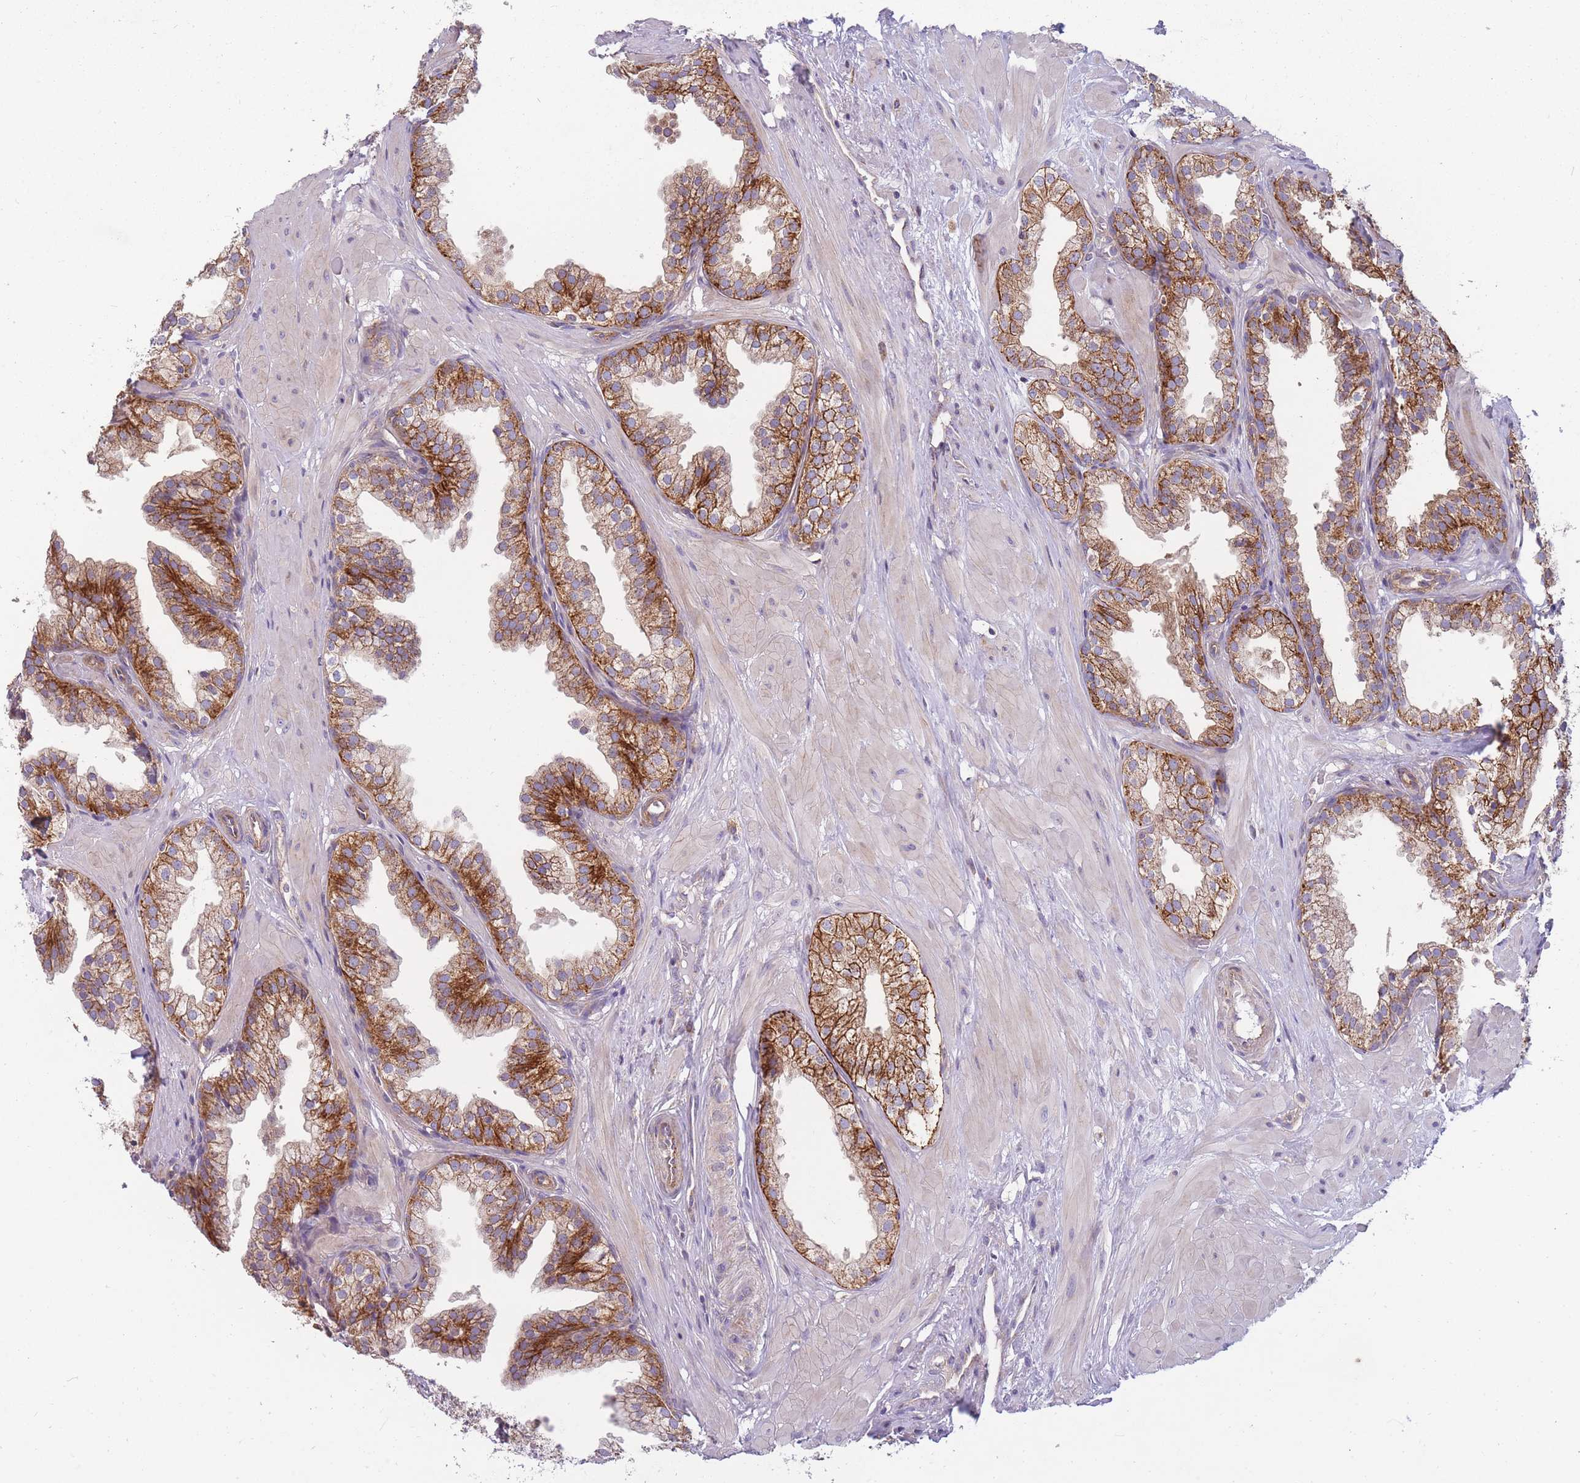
{"staining": {"intensity": "strong", "quantity": ">75%", "location": "cytoplasmic/membranous"}, "tissue": "prostate", "cell_type": "Glandular cells", "image_type": "normal", "snomed": [{"axis": "morphology", "description": "Normal tissue, NOS"}, {"axis": "topography", "description": "Prostate"}, {"axis": "topography", "description": "Peripheral nerve tissue"}], "caption": "Immunohistochemical staining of benign prostate exhibits strong cytoplasmic/membranous protein expression in approximately >75% of glandular cells. The protein is stained brown, and the nuclei are stained in blue (DAB (3,3'-diaminobenzidine) IHC with brightfield microscopy, high magnification).", "gene": "ENSG00000255639", "patient": {"sex": "male", "age": 55}}